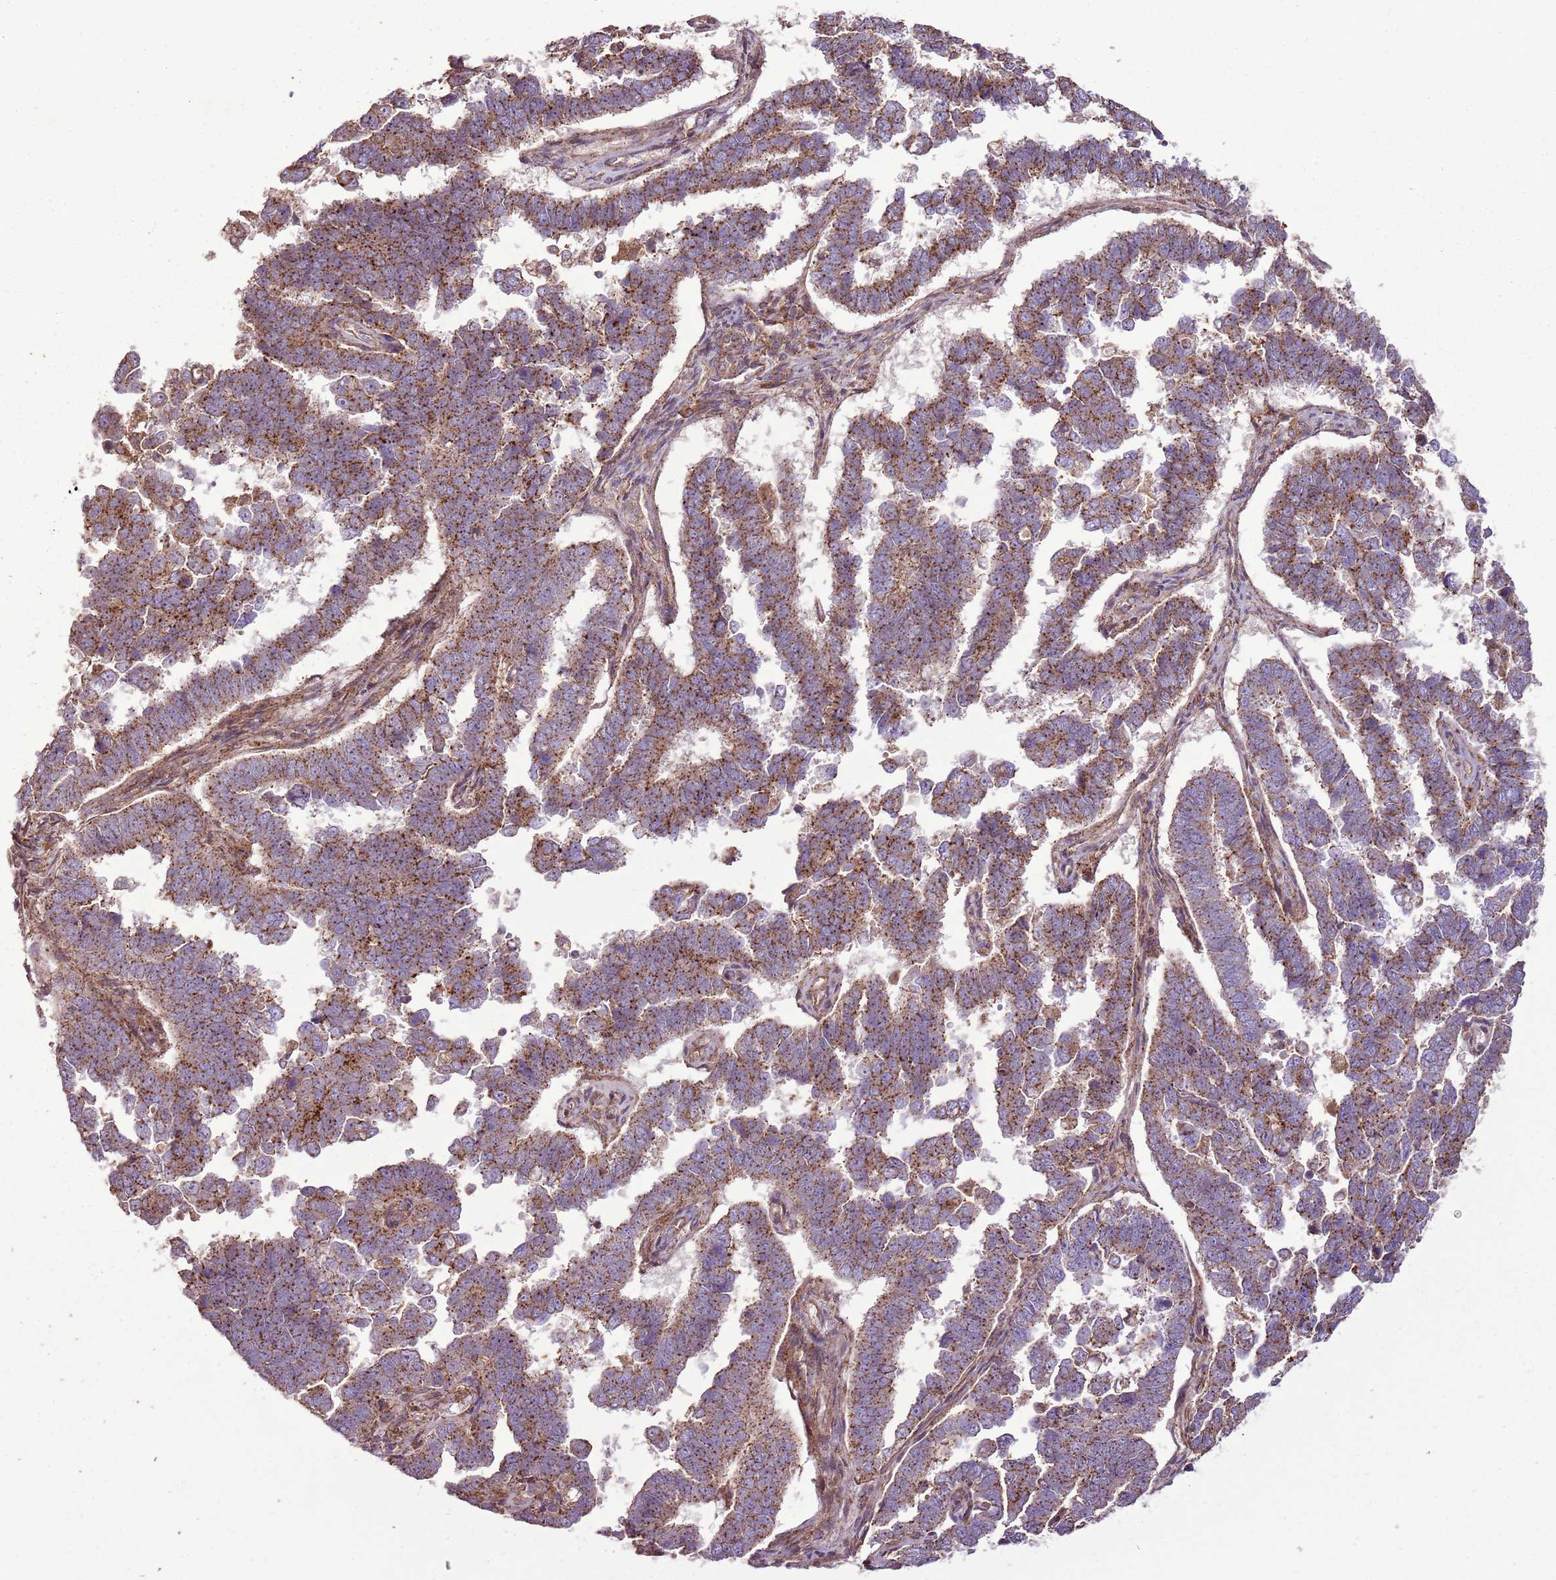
{"staining": {"intensity": "strong", "quantity": ">75%", "location": "cytoplasmic/membranous"}, "tissue": "endometrial cancer", "cell_type": "Tumor cells", "image_type": "cancer", "snomed": [{"axis": "morphology", "description": "Adenocarcinoma, NOS"}, {"axis": "topography", "description": "Endometrium"}], "caption": "Protein staining demonstrates strong cytoplasmic/membranous expression in about >75% of tumor cells in endometrial cancer. (Stains: DAB in brown, nuclei in blue, Microscopy: brightfield microscopy at high magnification).", "gene": "ANKRD24", "patient": {"sex": "female", "age": 75}}